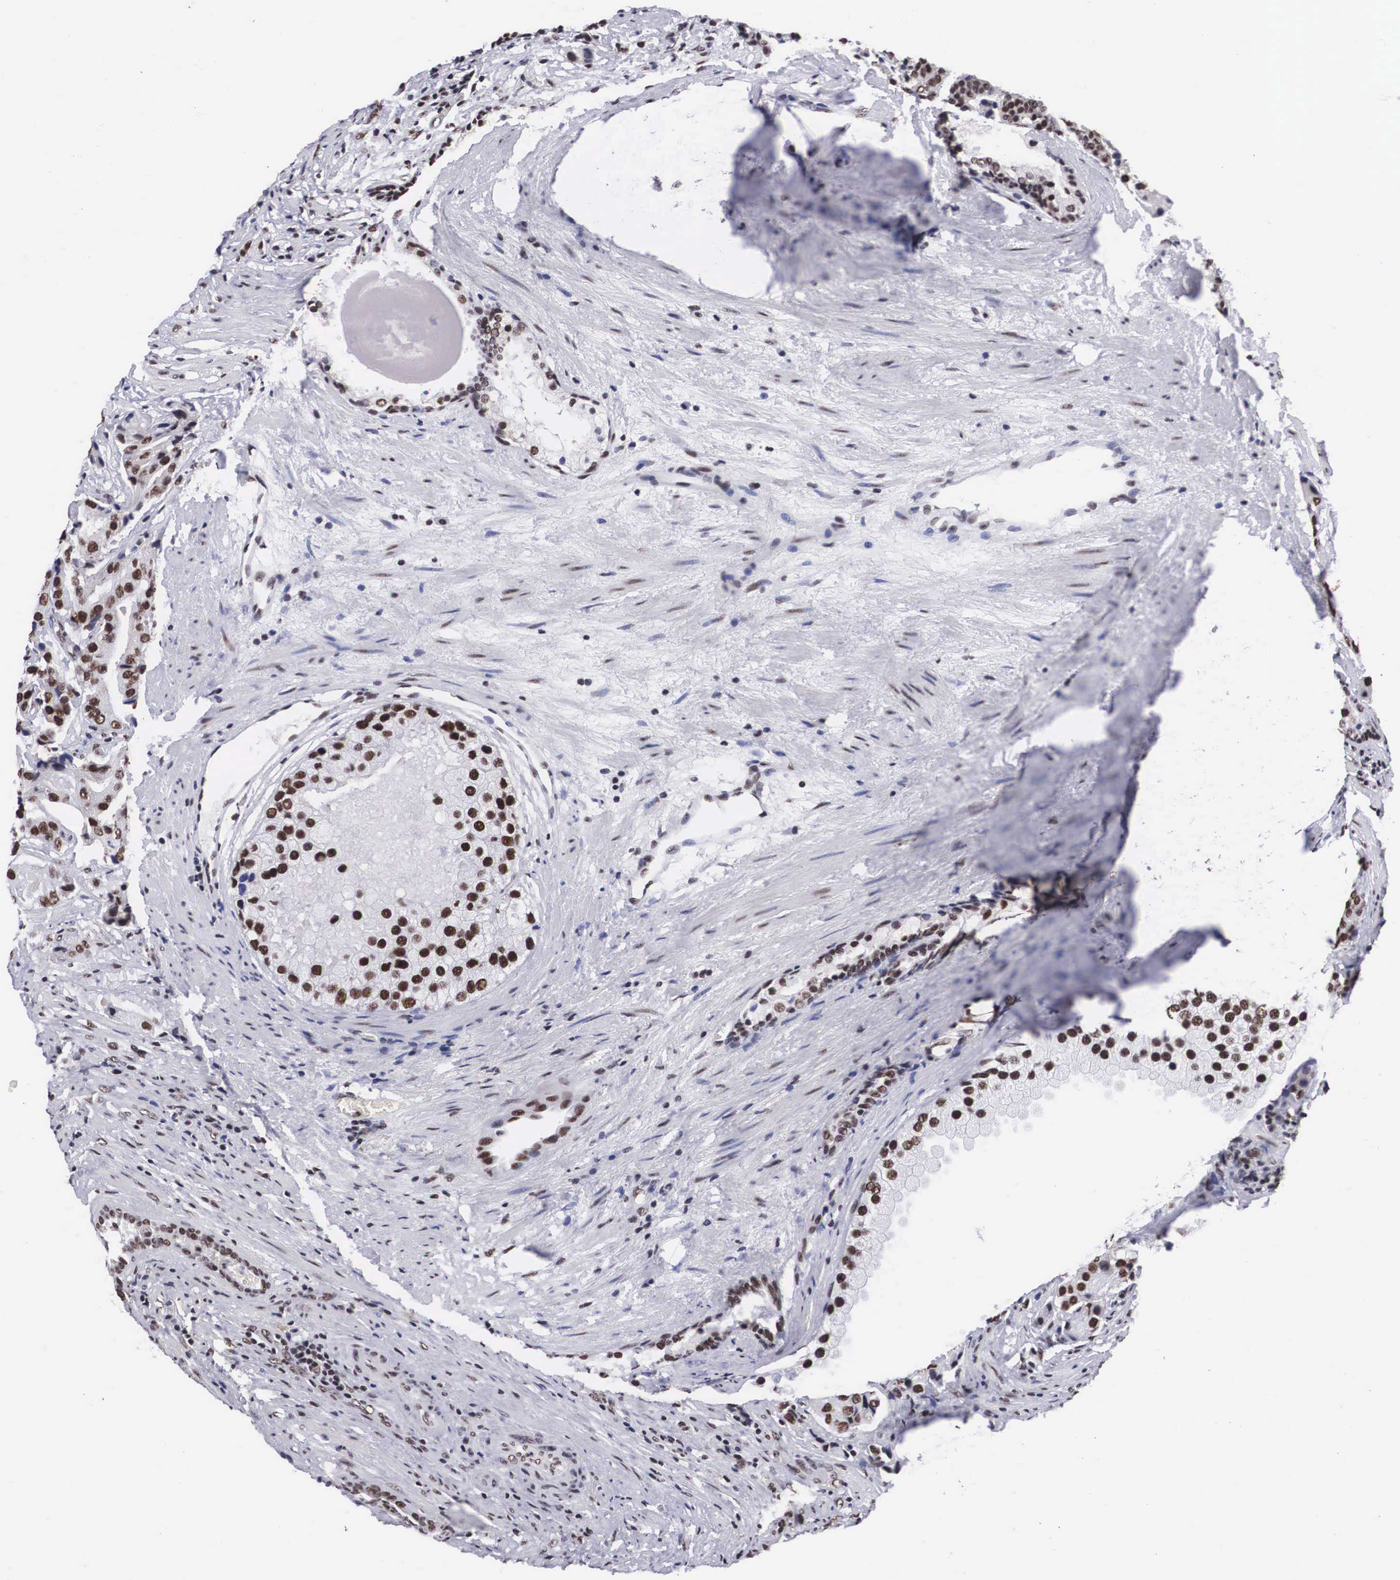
{"staining": {"intensity": "moderate", "quantity": ">75%", "location": "nuclear"}, "tissue": "prostate cancer", "cell_type": "Tumor cells", "image_type": "cancer", "snomed": [{"axis": "morphology", "description": "Adenocarcinoma, Medium grade"}, {"axis": "topography", "description": "Prostate"}], "caption": "Prostate cancer tissue exhibits moderate nuclear expression in approximately >75% of tumor cells, visualized by immunohistochemistry.", "gene": "SF3A1", "patient": {"sex": "male", "age": 70}}